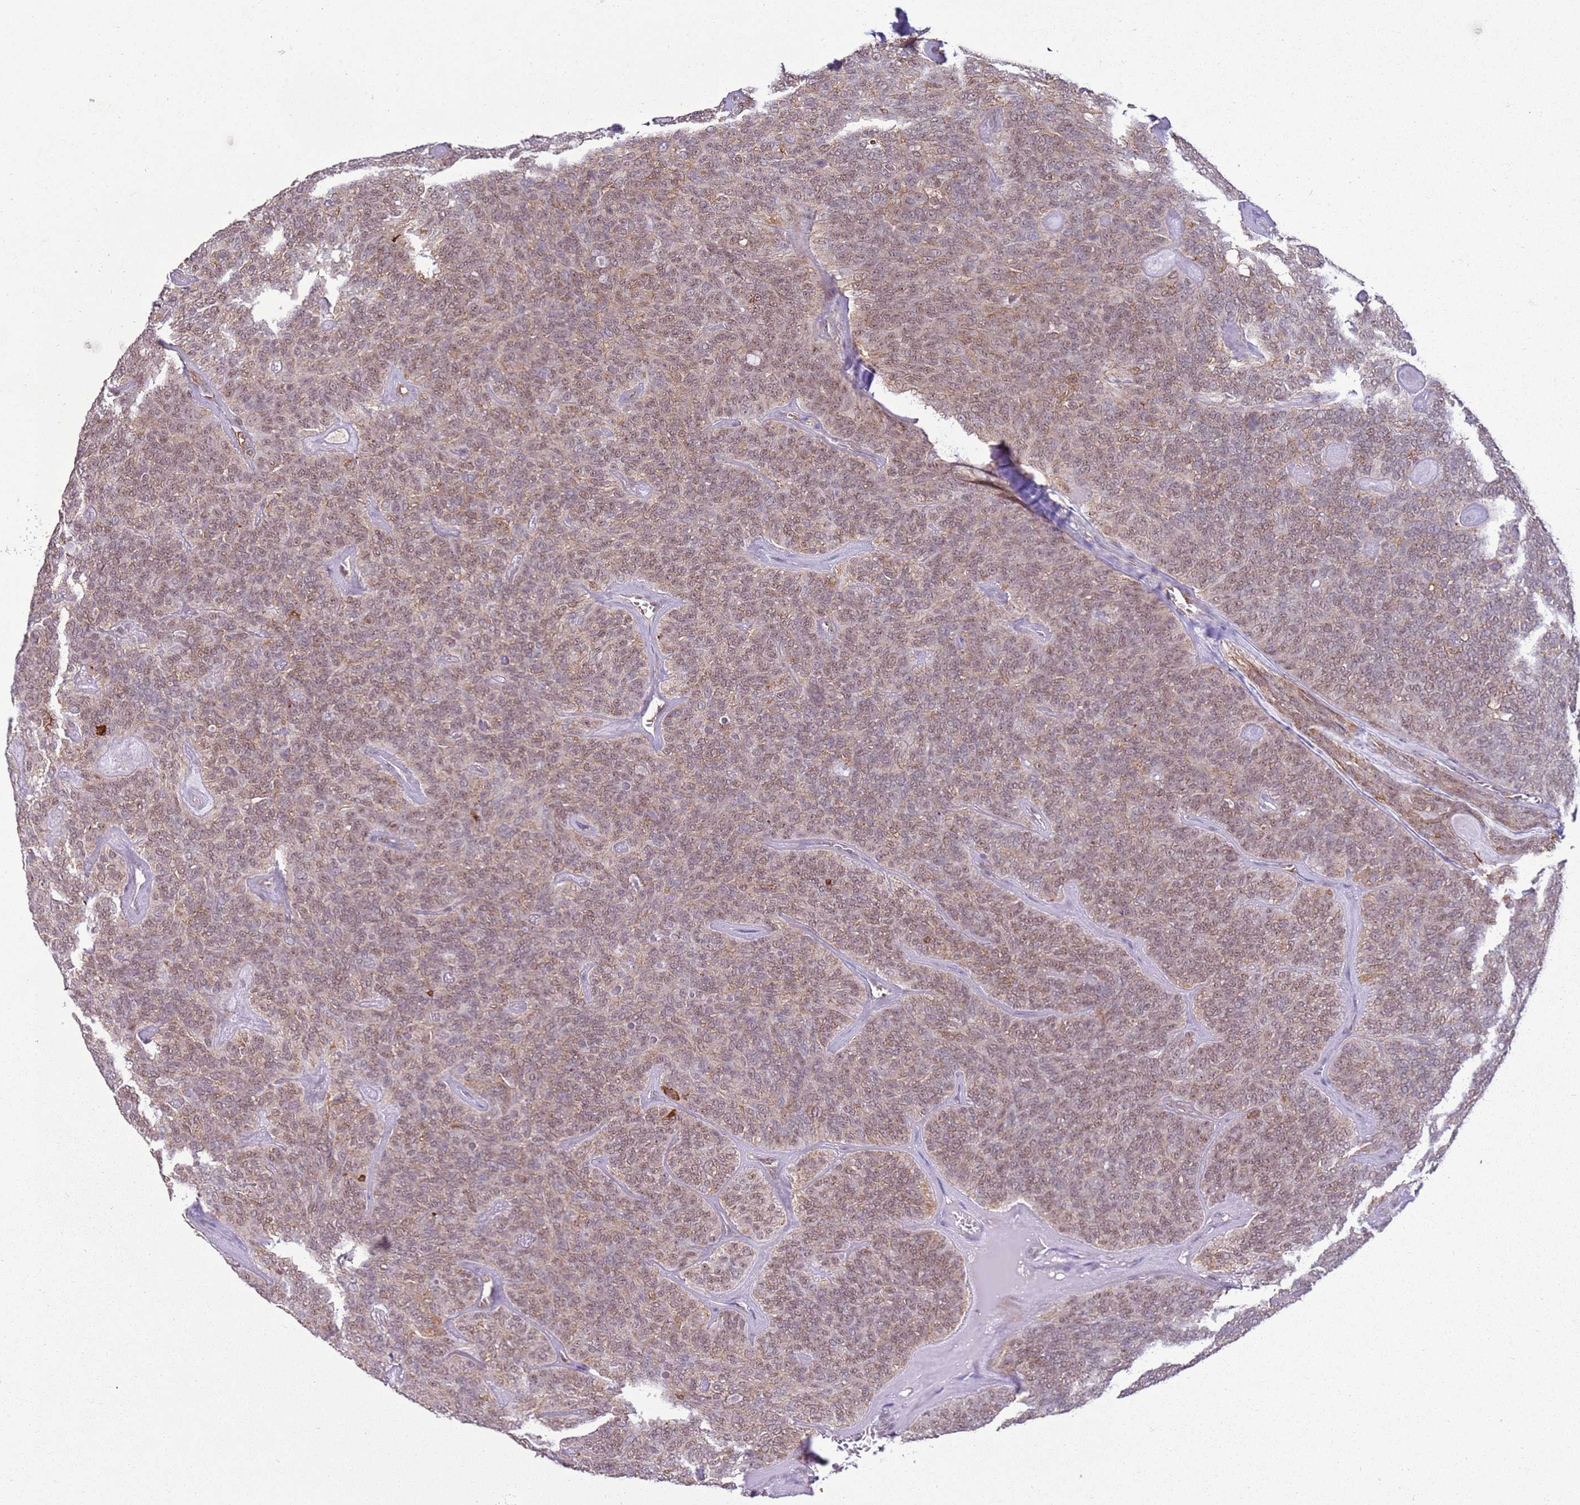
{"staining": {"intensity": "moderate", "quantity": "<25%", "location": "cytoplasmic/membranous"}, "tissue": "head and neck cancer", "cell_type": "Tumor cells", "image_type": "cancer", "snomed": [{"axis": "morphology", "description": "Adenocarcinoma, NOS"}, {"axis": "topography", "description": "Head-Neck"}], "caption": "Moderate cytoplasmic/membranous positivity for a protein is appreciated in about <25% of tumor cells of adenocarcinoma (head and neck) using IHC.", "gene": "GABRE", "patient": {"sex": "male", "age": 66}}